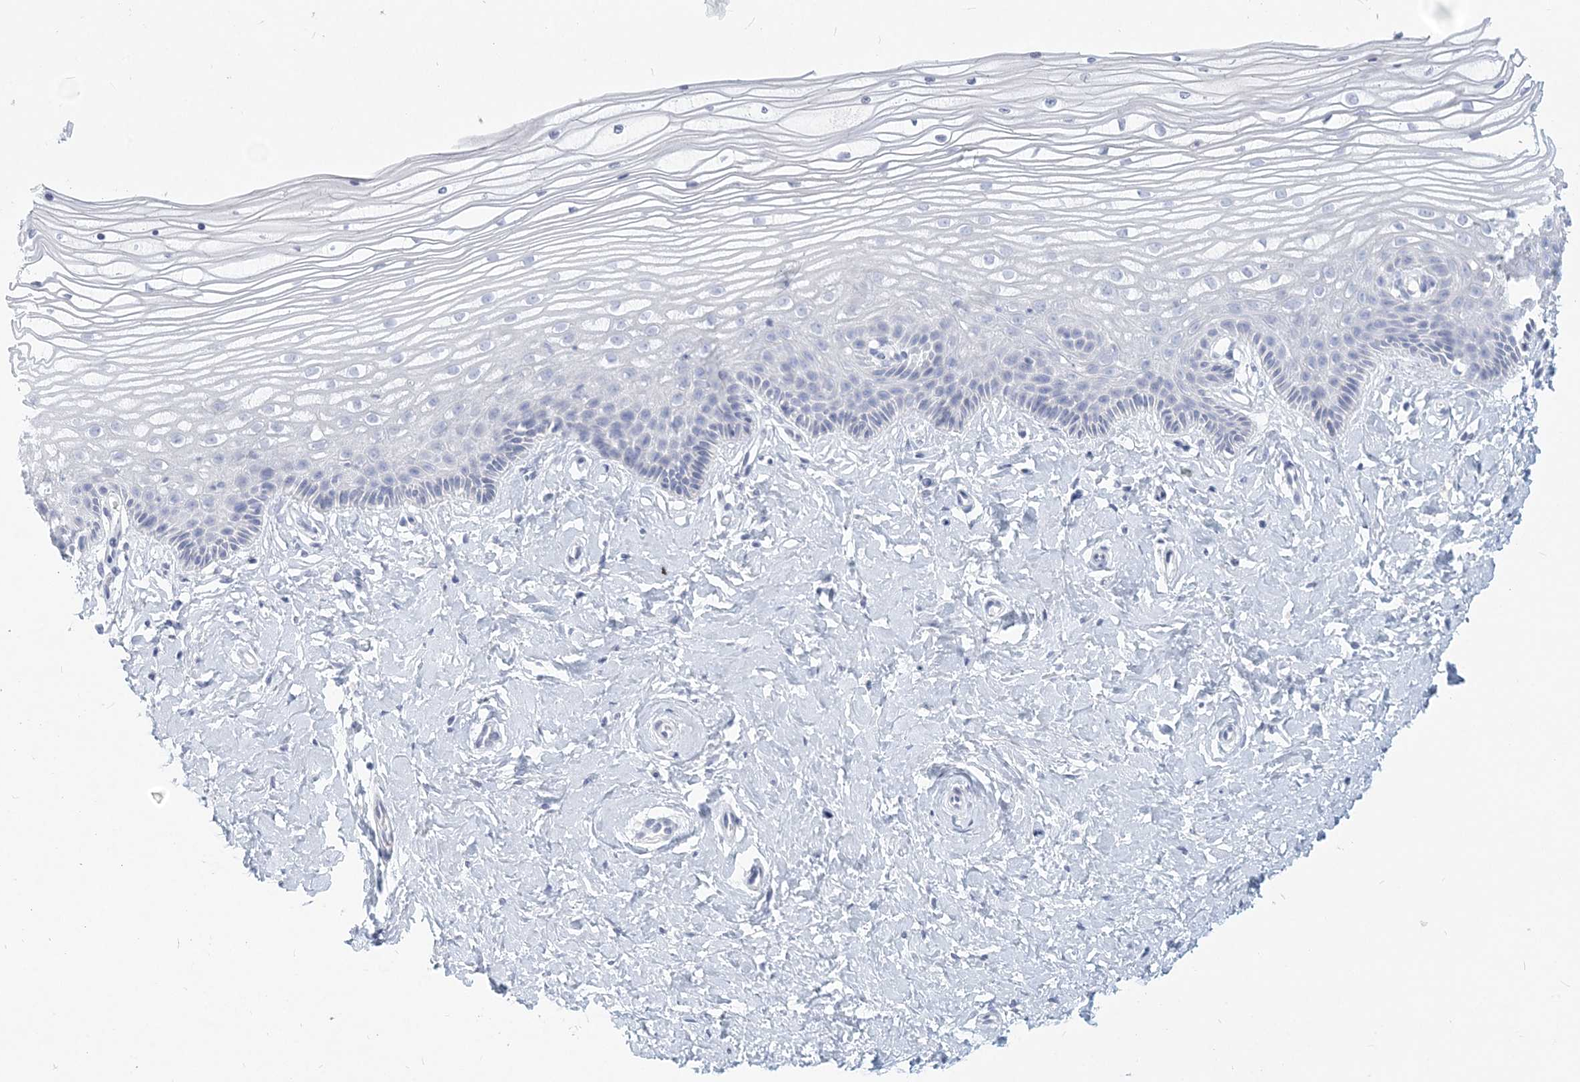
{"staining": {"intensity": "negative", "quantity": "none", "location": "none"}, "tissue": "vagina", "cell_type": "Squamous epithelial cells", "image_type": "normal", "snomed": [{"axis": "morphology", "description": "Normal tissue, NOS"}, {"axis": "topography", "description": "Vagina"}, {"axis": "topography", "description": "Cervix"}], "caption": "The image demonstrates no staining of squamous epithelial cells in unremarkable vagina. (DAB (3,3'-diaminobenzidine) immunohistochemistry visualized using brightfield microscopy, high magnification).", "gene": "CSN1S1", "patient": {"sex": "female", "age": 40}}